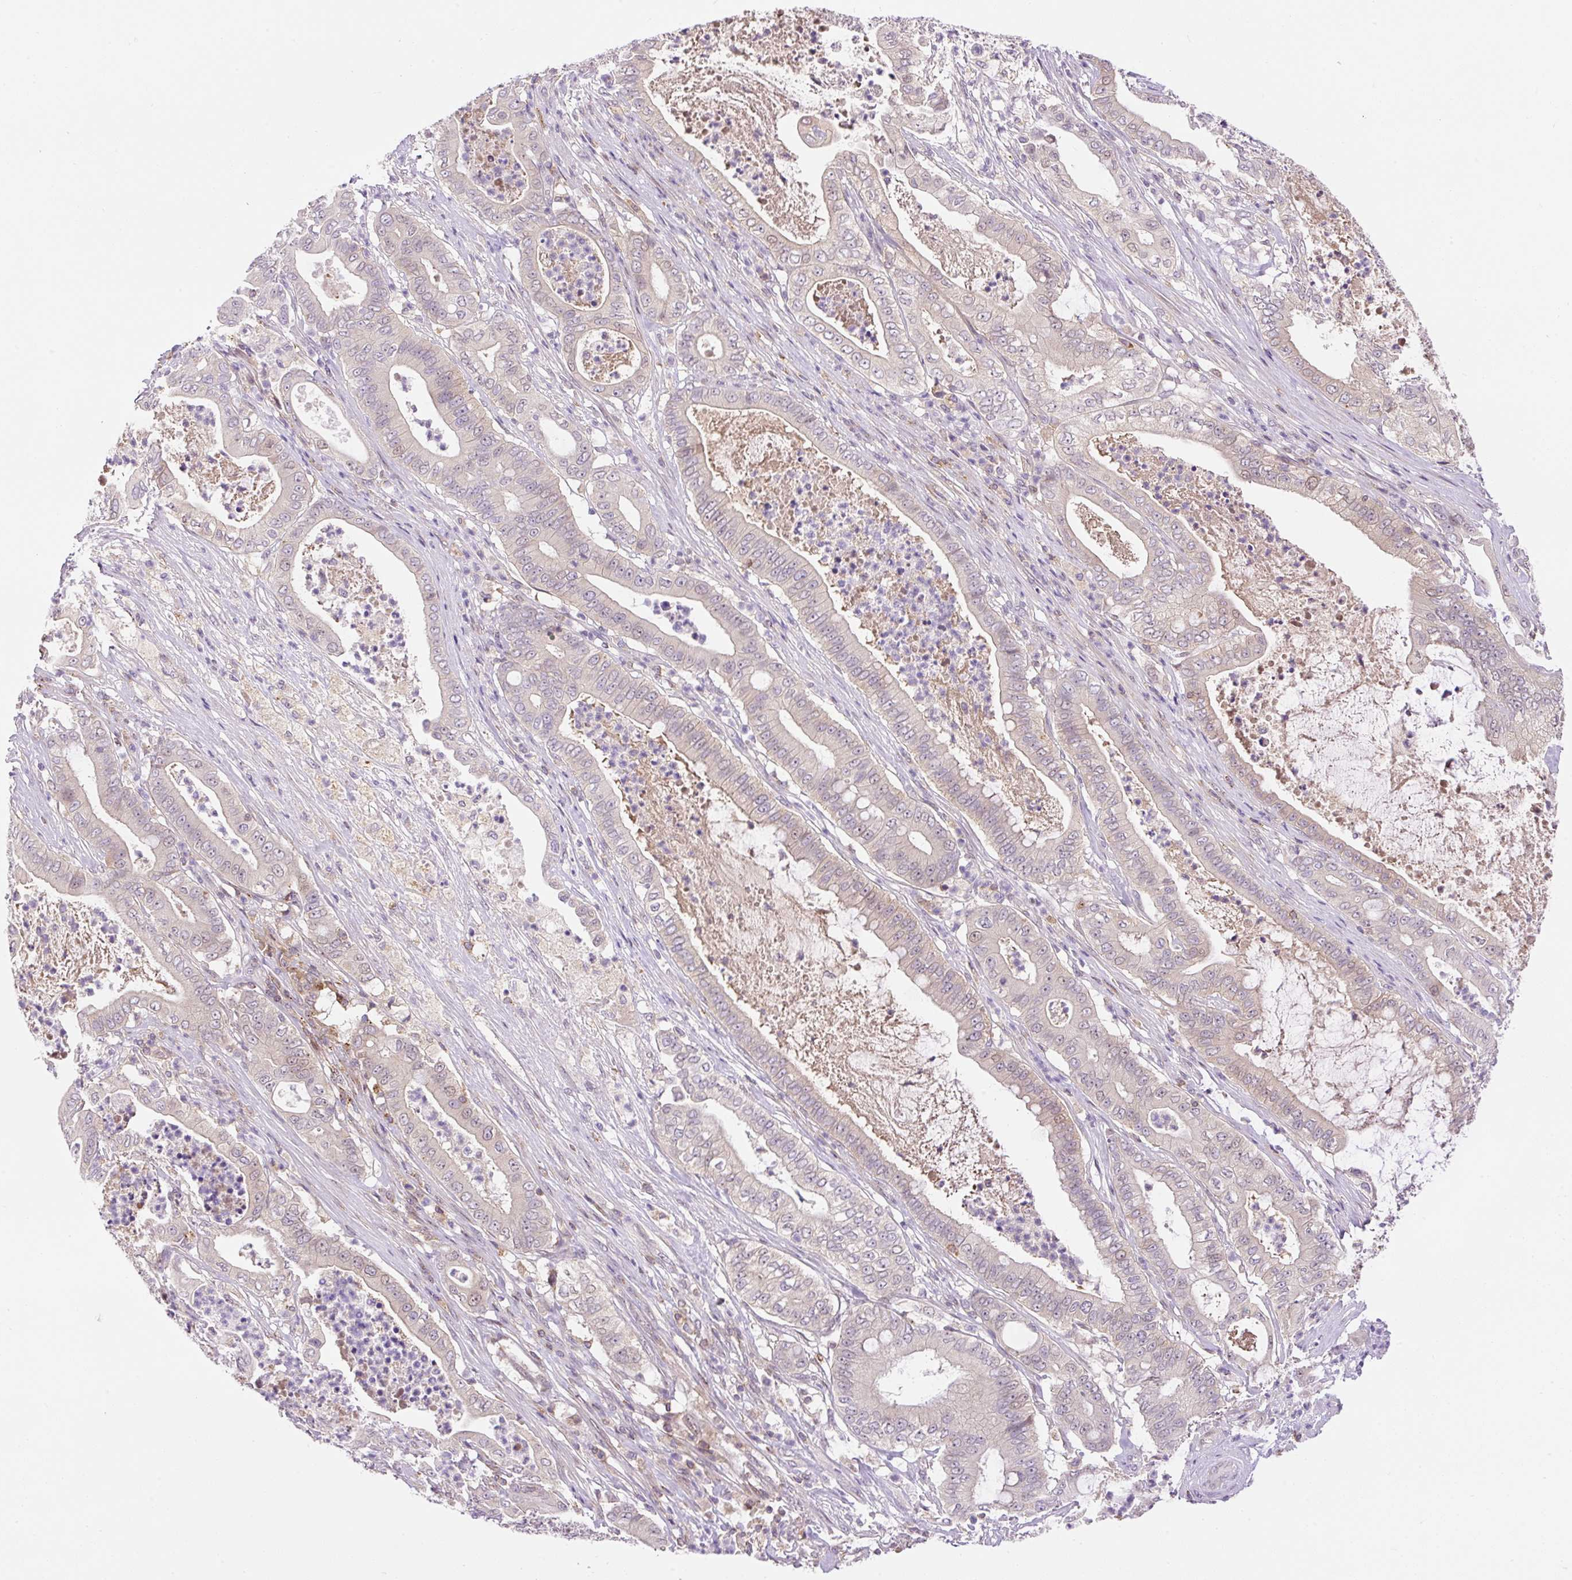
{"staining": {"intensity": "weak", "quantity": "<25%", "location": "cytoplasmic/membranous,nuclear"}, "tissue": "pancreatic cancer", "cell_type": "Tumor cells", "image_type": "cancer", "snomed": [{"axis": "morphology", "description": "Adenocarcinoma, NOS"}, {"axis": "topography", "description": "Pancreas"}], "caption": "Histopathology image shows no significant protein expression in tumor cells of pancreatic cancer (adenocarcinoma).", "gene": "CARD11", "patient": {"sex": "male", "age": 71}}